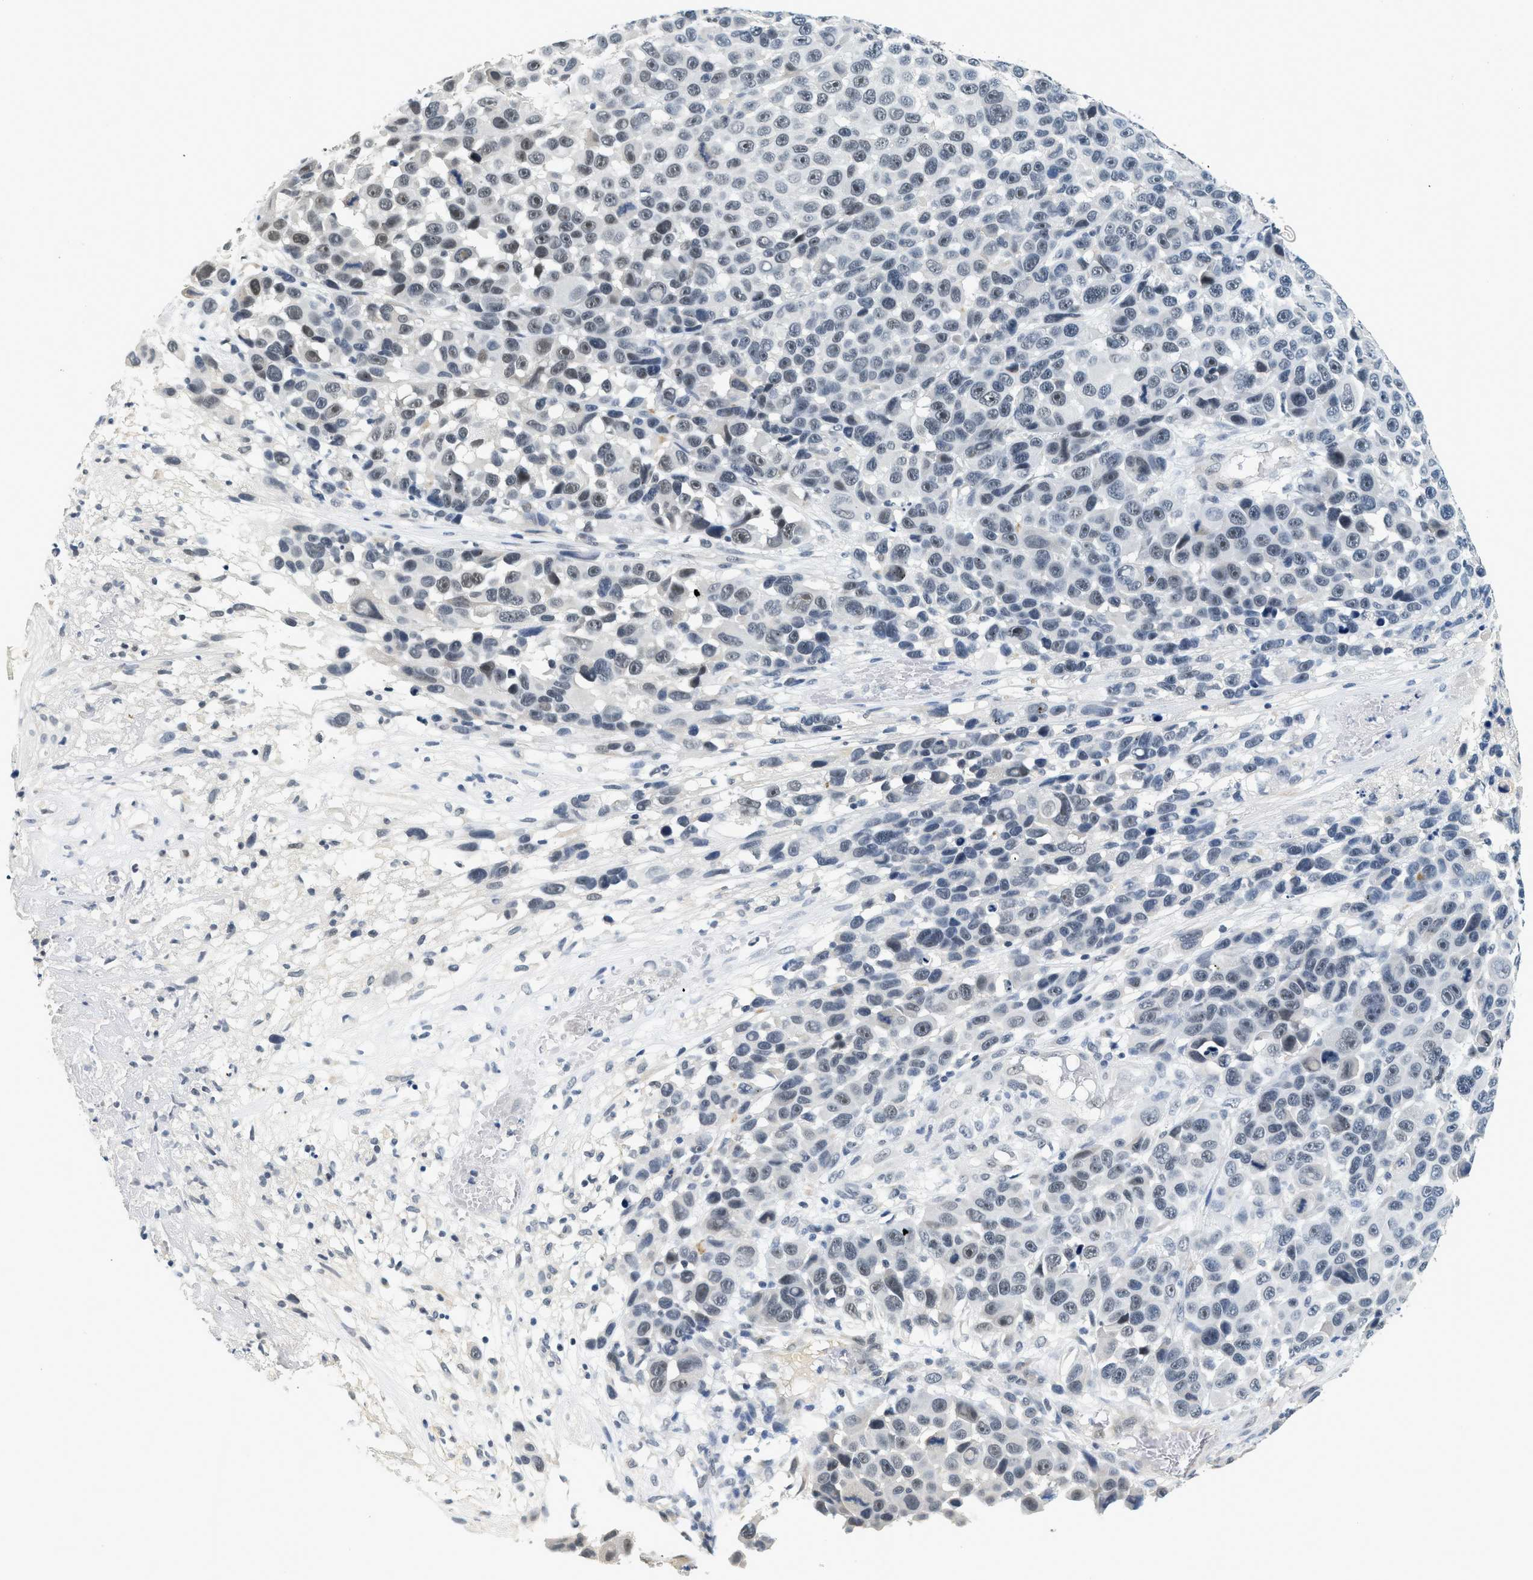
{"staining": {"intensity": "moderate", "quantity": "<25%", "location": "nuclear"}, "tissue": "melanoma", "cell_type": "Tumor cells", "image_type": "cancer", "snomed": [{"axis": "morphology", "description": "Malignant melanoma, NOS"}, {"axis": "topography", "description": "Skin"}], "caption": "High-power microscopy captured an immunohistochemistry photomicrograph of melanoma, revealing moderate nuclear staining in approximately <25% of tumor cells. (Brightfield microscopy of DAB IHC at high magnification).", "gene": "MZF1", "patient": {"sex": "male", "age": 53}}